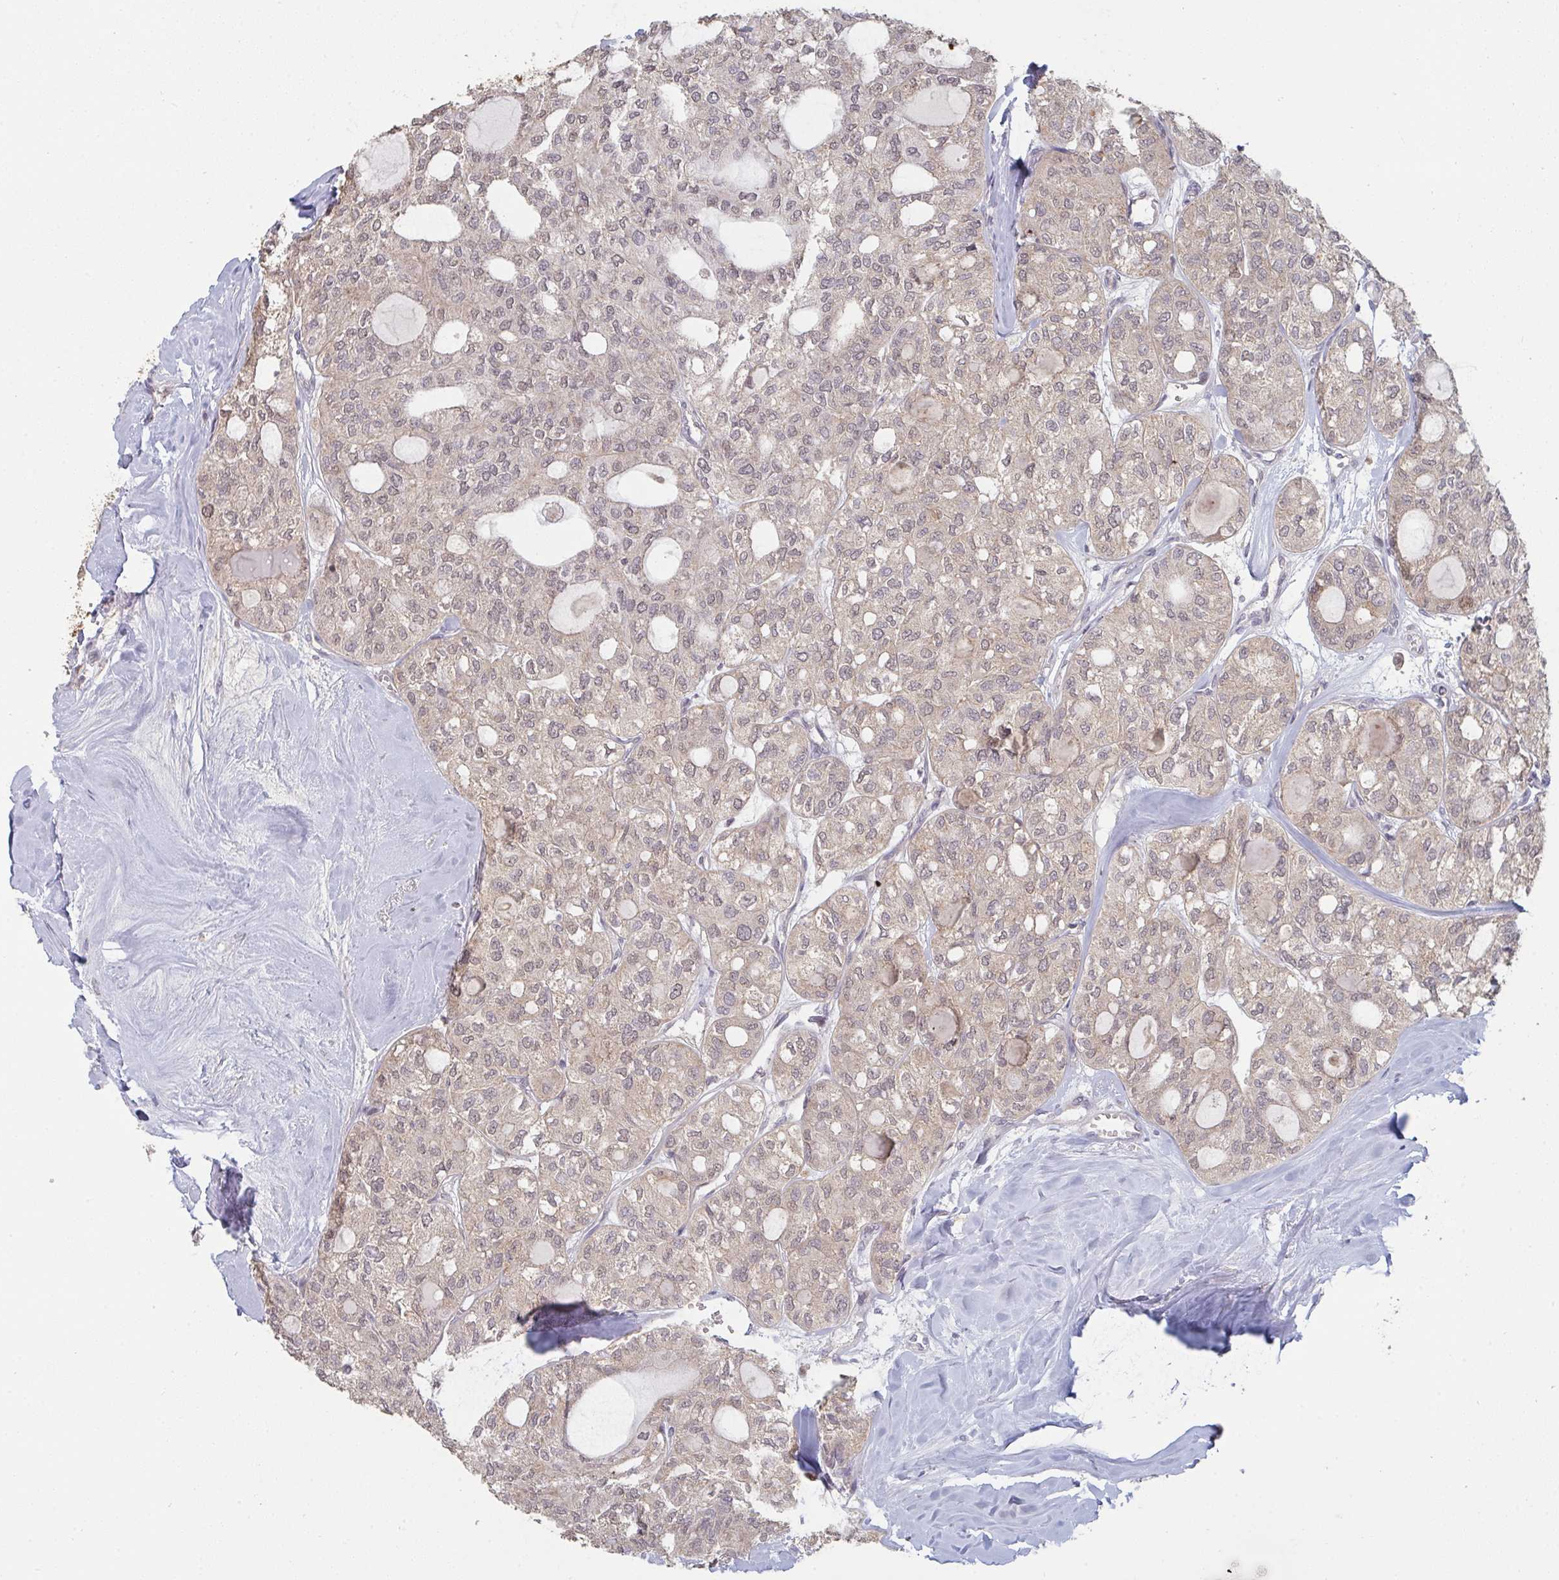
{"staining": {"intensity": "weak", "quantity": "25%-75%", "location": "nuclear"}, "tissue": "thyroid cancer", "cell_type": "Tumor cells", "image_type": "cancer", "snomed": [{"axis": "morphology", "description": "Follicular adenoma carcinoma, NOS"}, {"axis": "topography", "description": "Thyroid gland"}], "caption": "Immunohistochemical staining of thyroid cancer reveals low levels of weak nuclear protein staining in approximately 25%-75% of tumor cells.", "gene": "DCST1", "patient": {"sex": "male", "age": 75}}